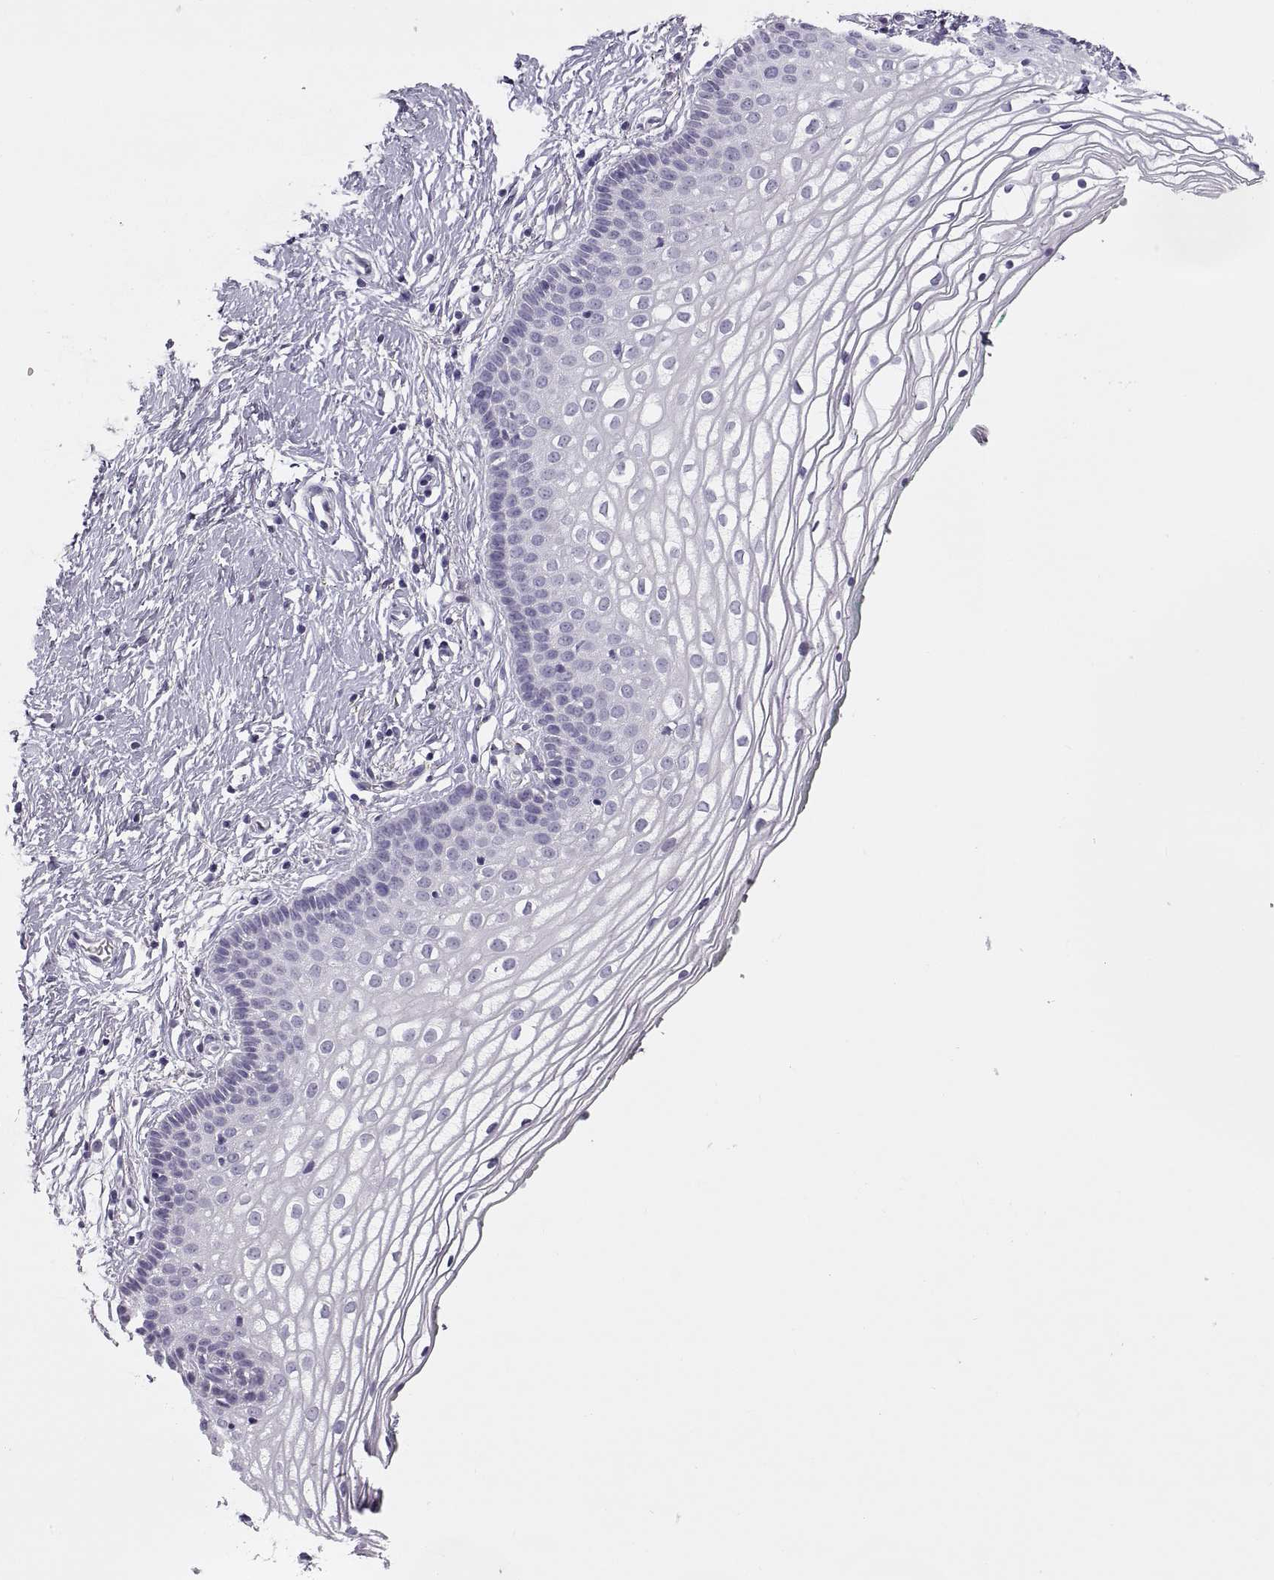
{"staining": {"intensity": "negative", "quantity": "none", "location": "none"}, "tissue": "vagina", "cell_type": "Squamous epithelial cells", "image_type": "normal", "snomed": [{"axis": "morphology", "description": "Normal tissue, NOS"}, {"axis": "topography", "description": "Vagina"}], "caption": "Immunohistochemistry (IHC) micrograph of benign human vagina stained for a protein (brown), which shows no positivity in squamous epithelial cells.", "gene": "COL9A3", "patient": {"sex": "female", "age": 36}}